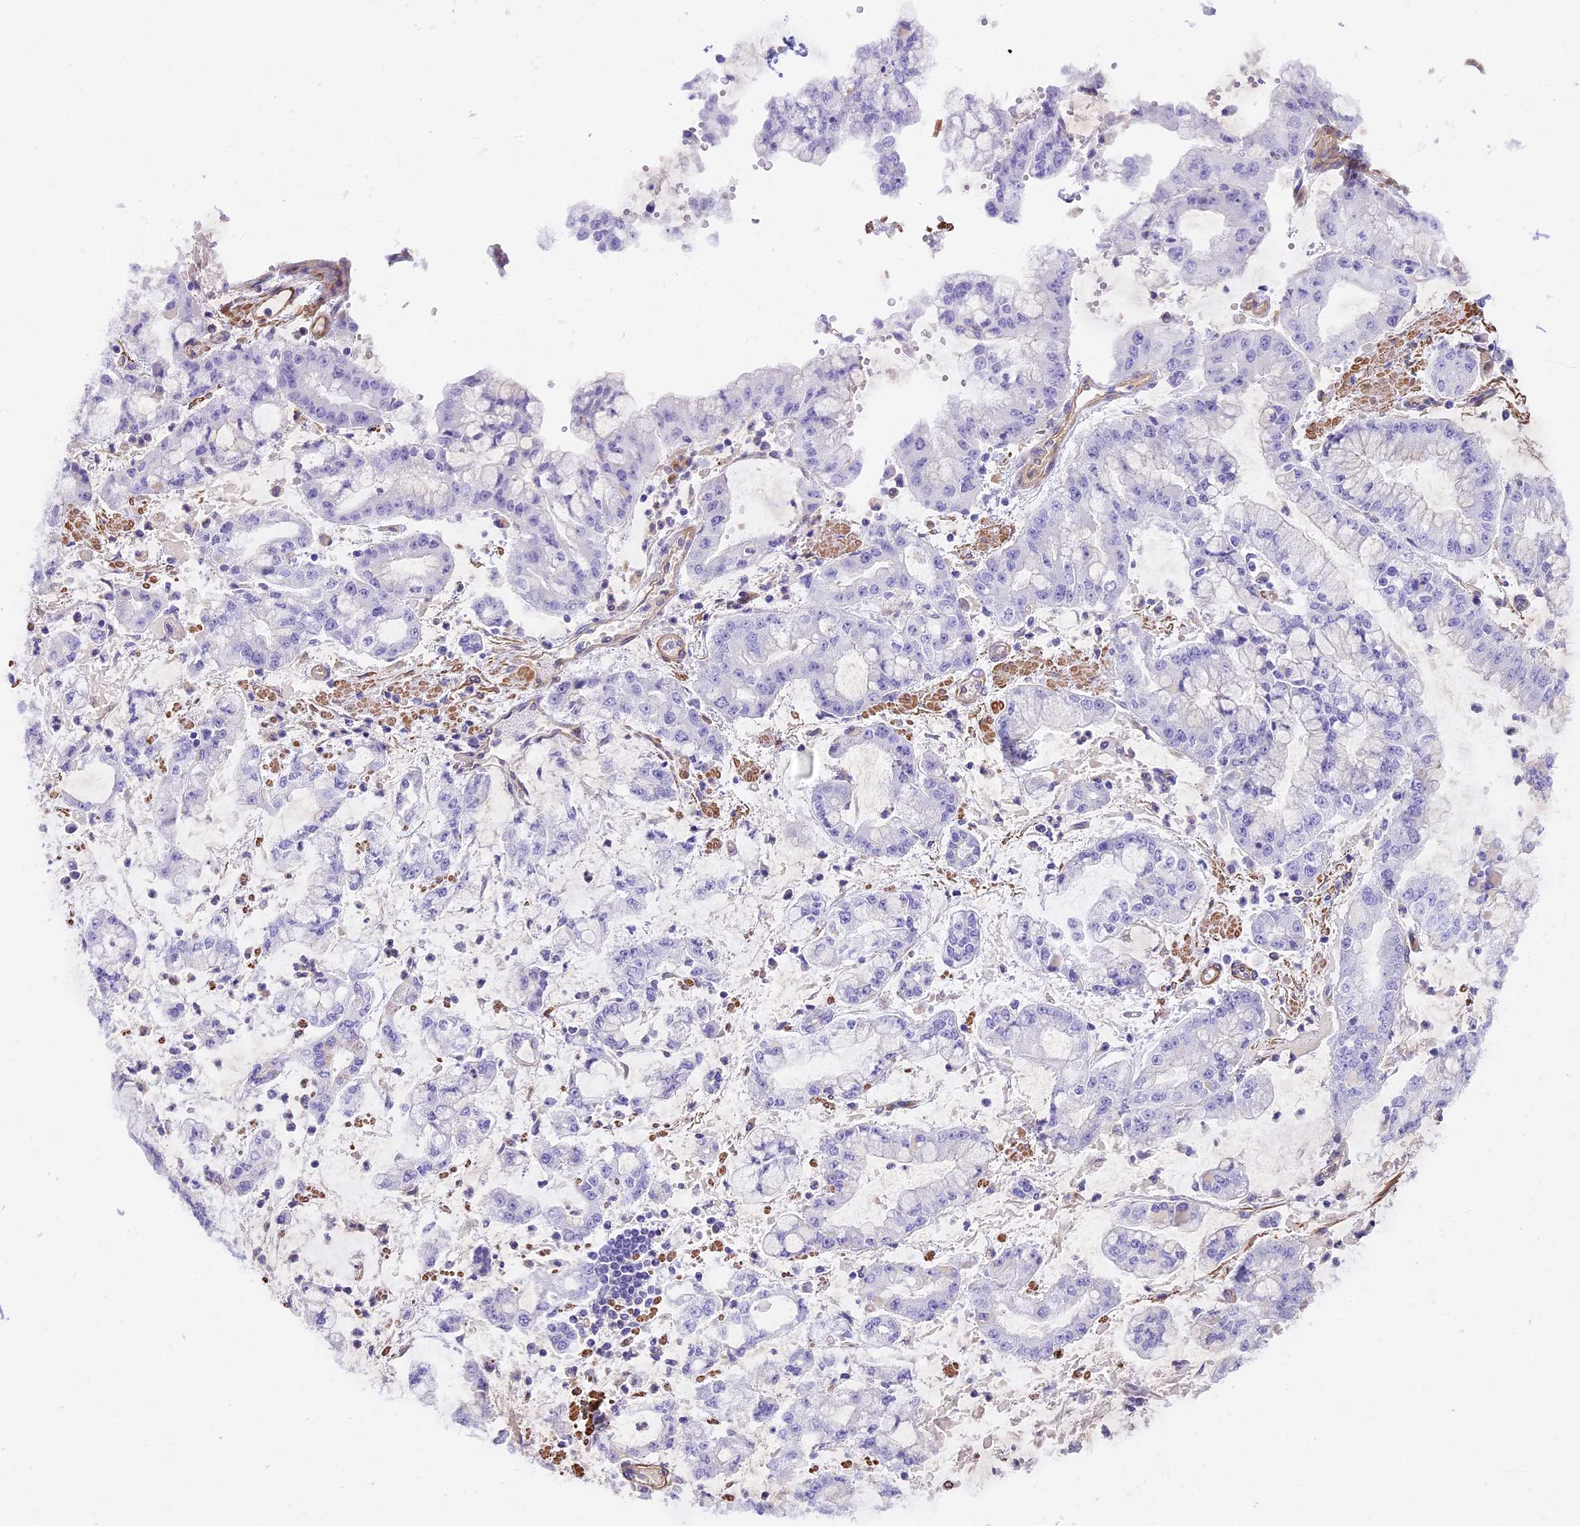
{"staining": {"intensity": "negative", "quantity": "none", "location": "none"}, "tissue": "stomach cancer", "cell_type": "Tumor cells", "image_type": "cancer", "snomed": [{"axis": "morphology", "description": "Adenocarcinoma, NOS"}, {"axis": "topography", "description": "Stomach"}], "caption": "Stomach adenocarcinoma stained for a protein using IHC exhibits no positivity tumor cells.", "gene": "HOMER3", "patient": {"sex": "male", "age": 76}}